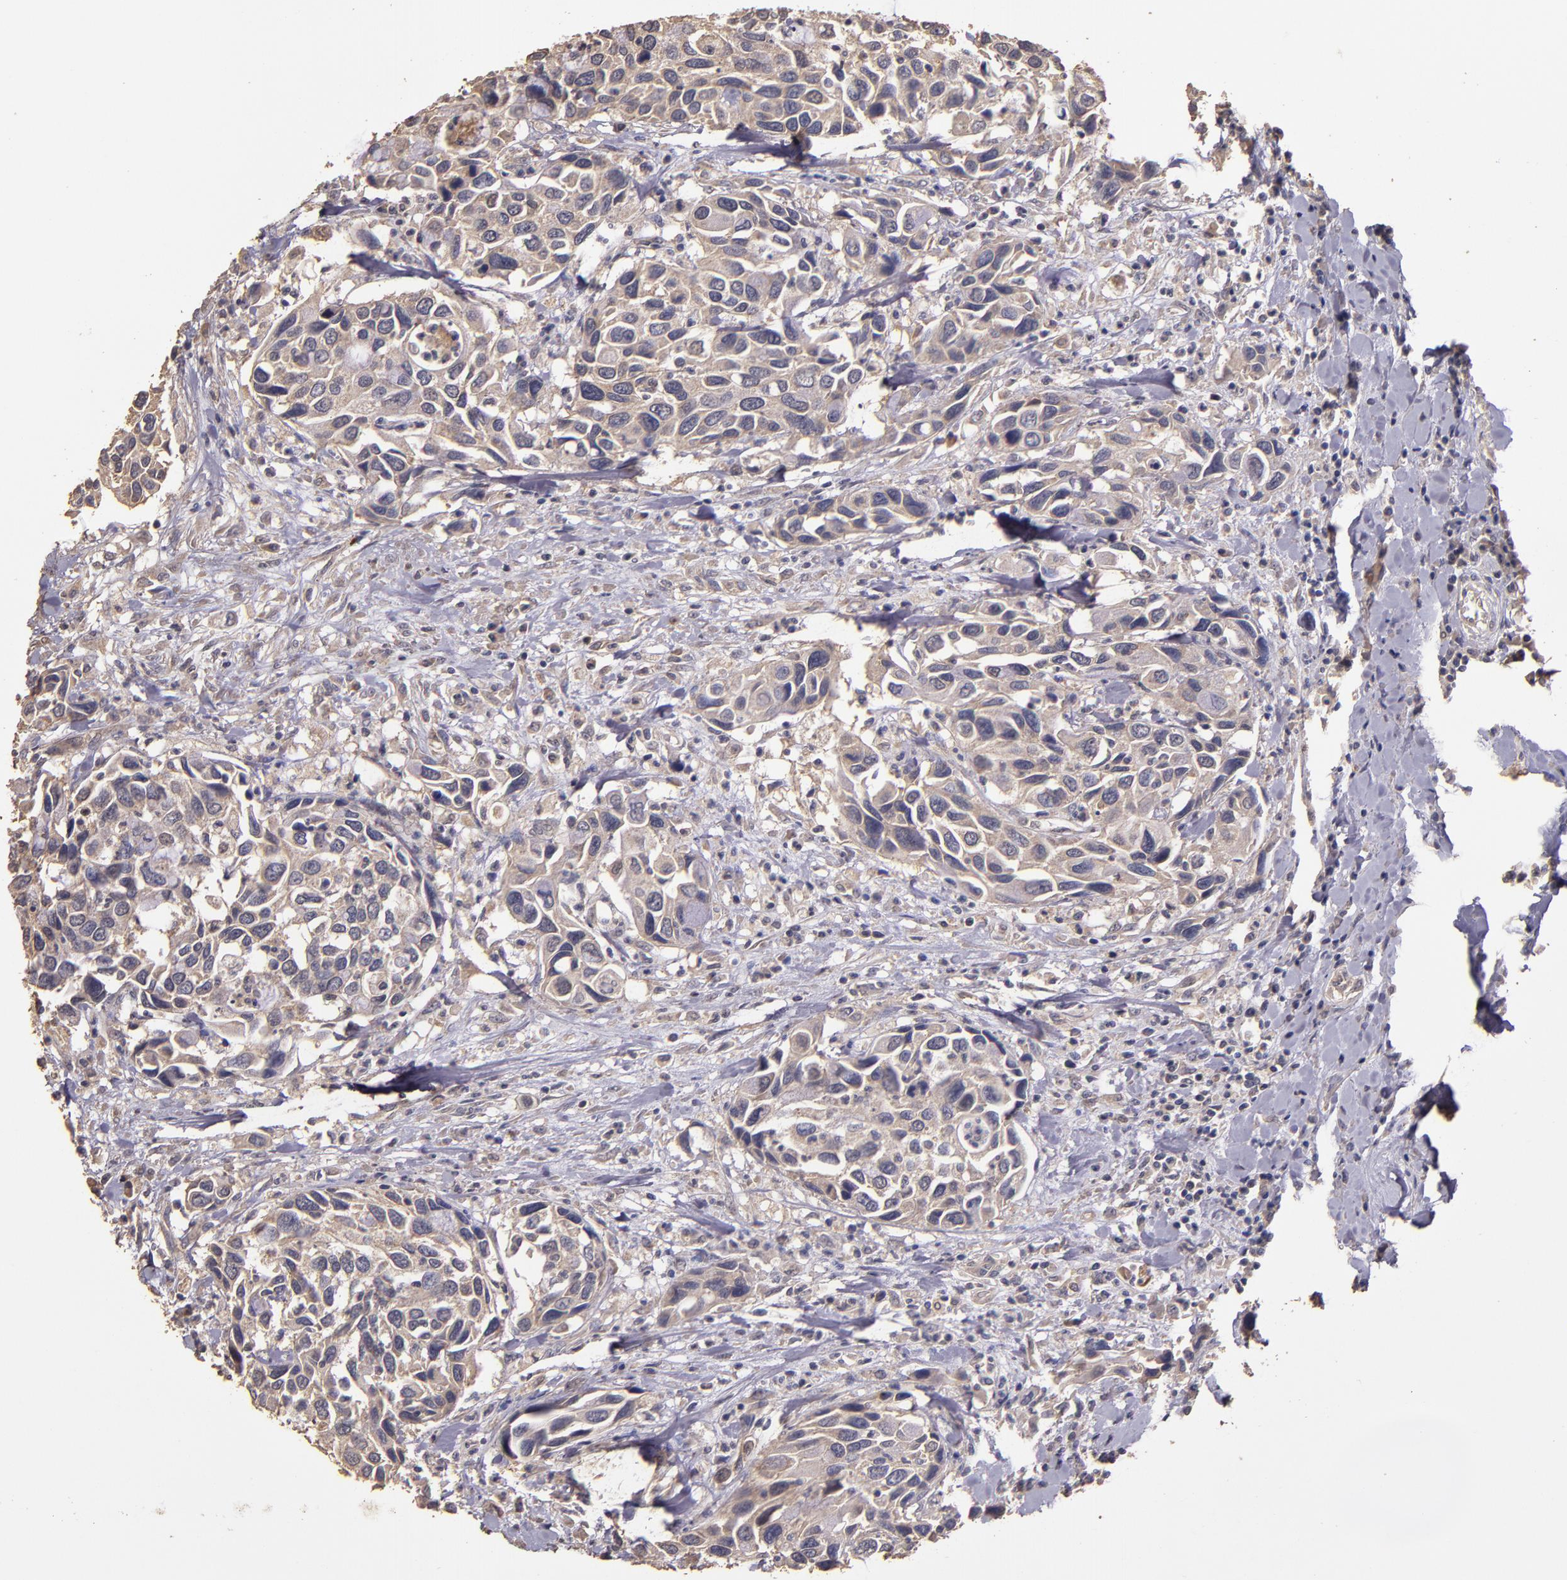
{"staining": {"intensity": "weak", "quantity": ">75%", "location": "cytoplasmic/membranous"}, "tissue": "urothelial cancer", "cell_type": "Tumor cells", "image_type": "cancer", "snomed": [{"axis": "morphology", "description": "Urothelial carcinoma, High grade"}, {"axis": "topography", "description": "Urinary bladder"}], "caption": "This is an image of immunohistochemistry staining of urothelial carcinoma (high-grade), which shows weak staining in the cytoplasmic/membranous of tumor cells.", "gene": "HECTD1", "patient": {"sex": "male", "age": 66}}